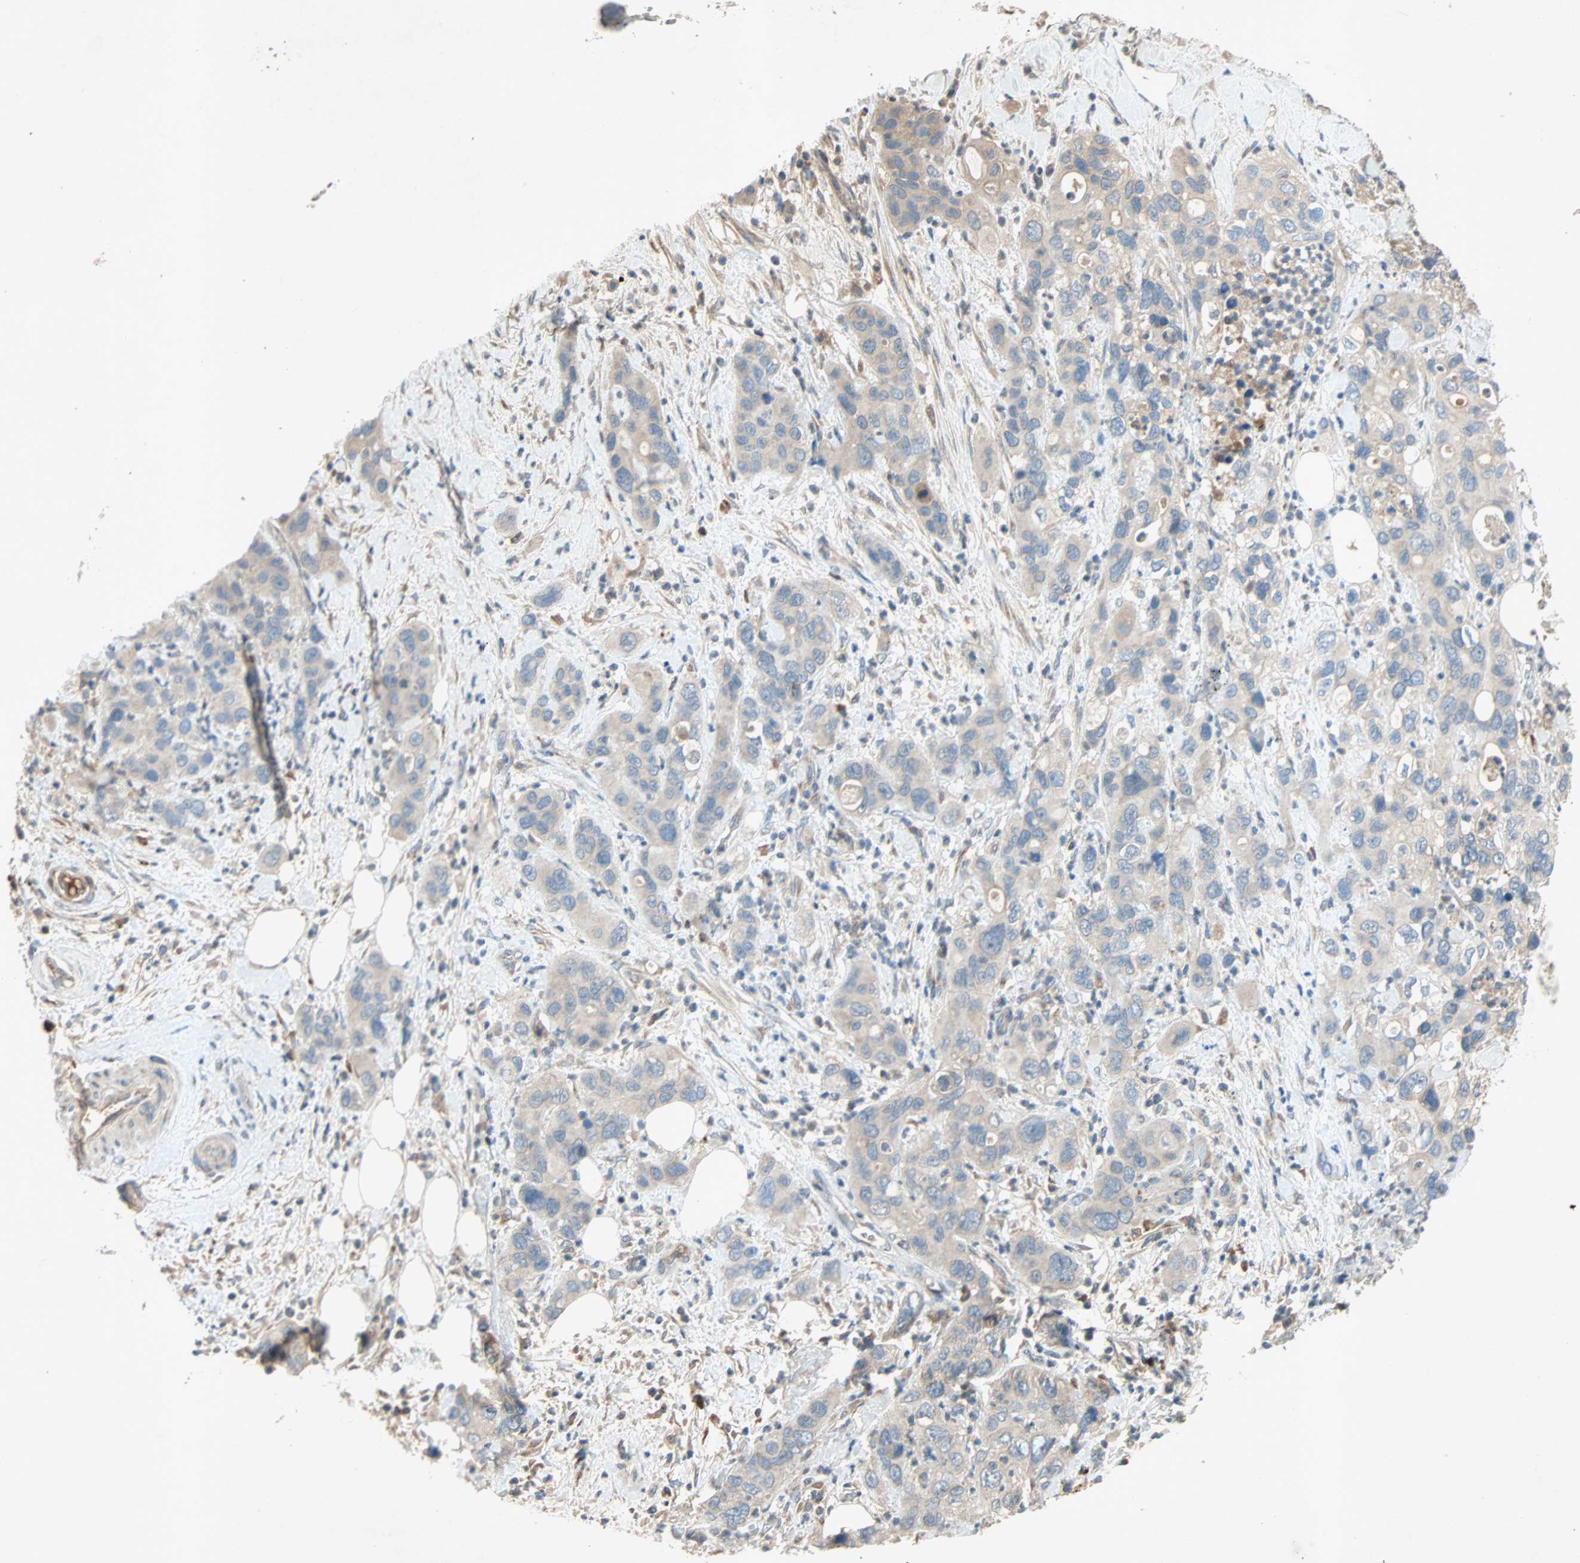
{"staining": {"intensity": "weak", "quantity": ">75%", "location": "cytoplasmic/membranous"}, "tissue": "pancreatic cancer", "cell_type": "Tumor cells", "image_type": "cancer", "snomed": [{"axis": "morphology", "description": "Adenocarcinoma, NOS"}, {"axis": "topography", "description": "Pancreas"}], "caption": "This histopathology image reveals adenocarcinoma (pancreatic) stained with IHC to label a protein in brown. The cytoplasmic/membranous of tumor cells show weak positivity for the protein. Nuclei are counter-stained blue.", "gene": "XYLT1", "patient": {"sex": "female", "age": 71}}